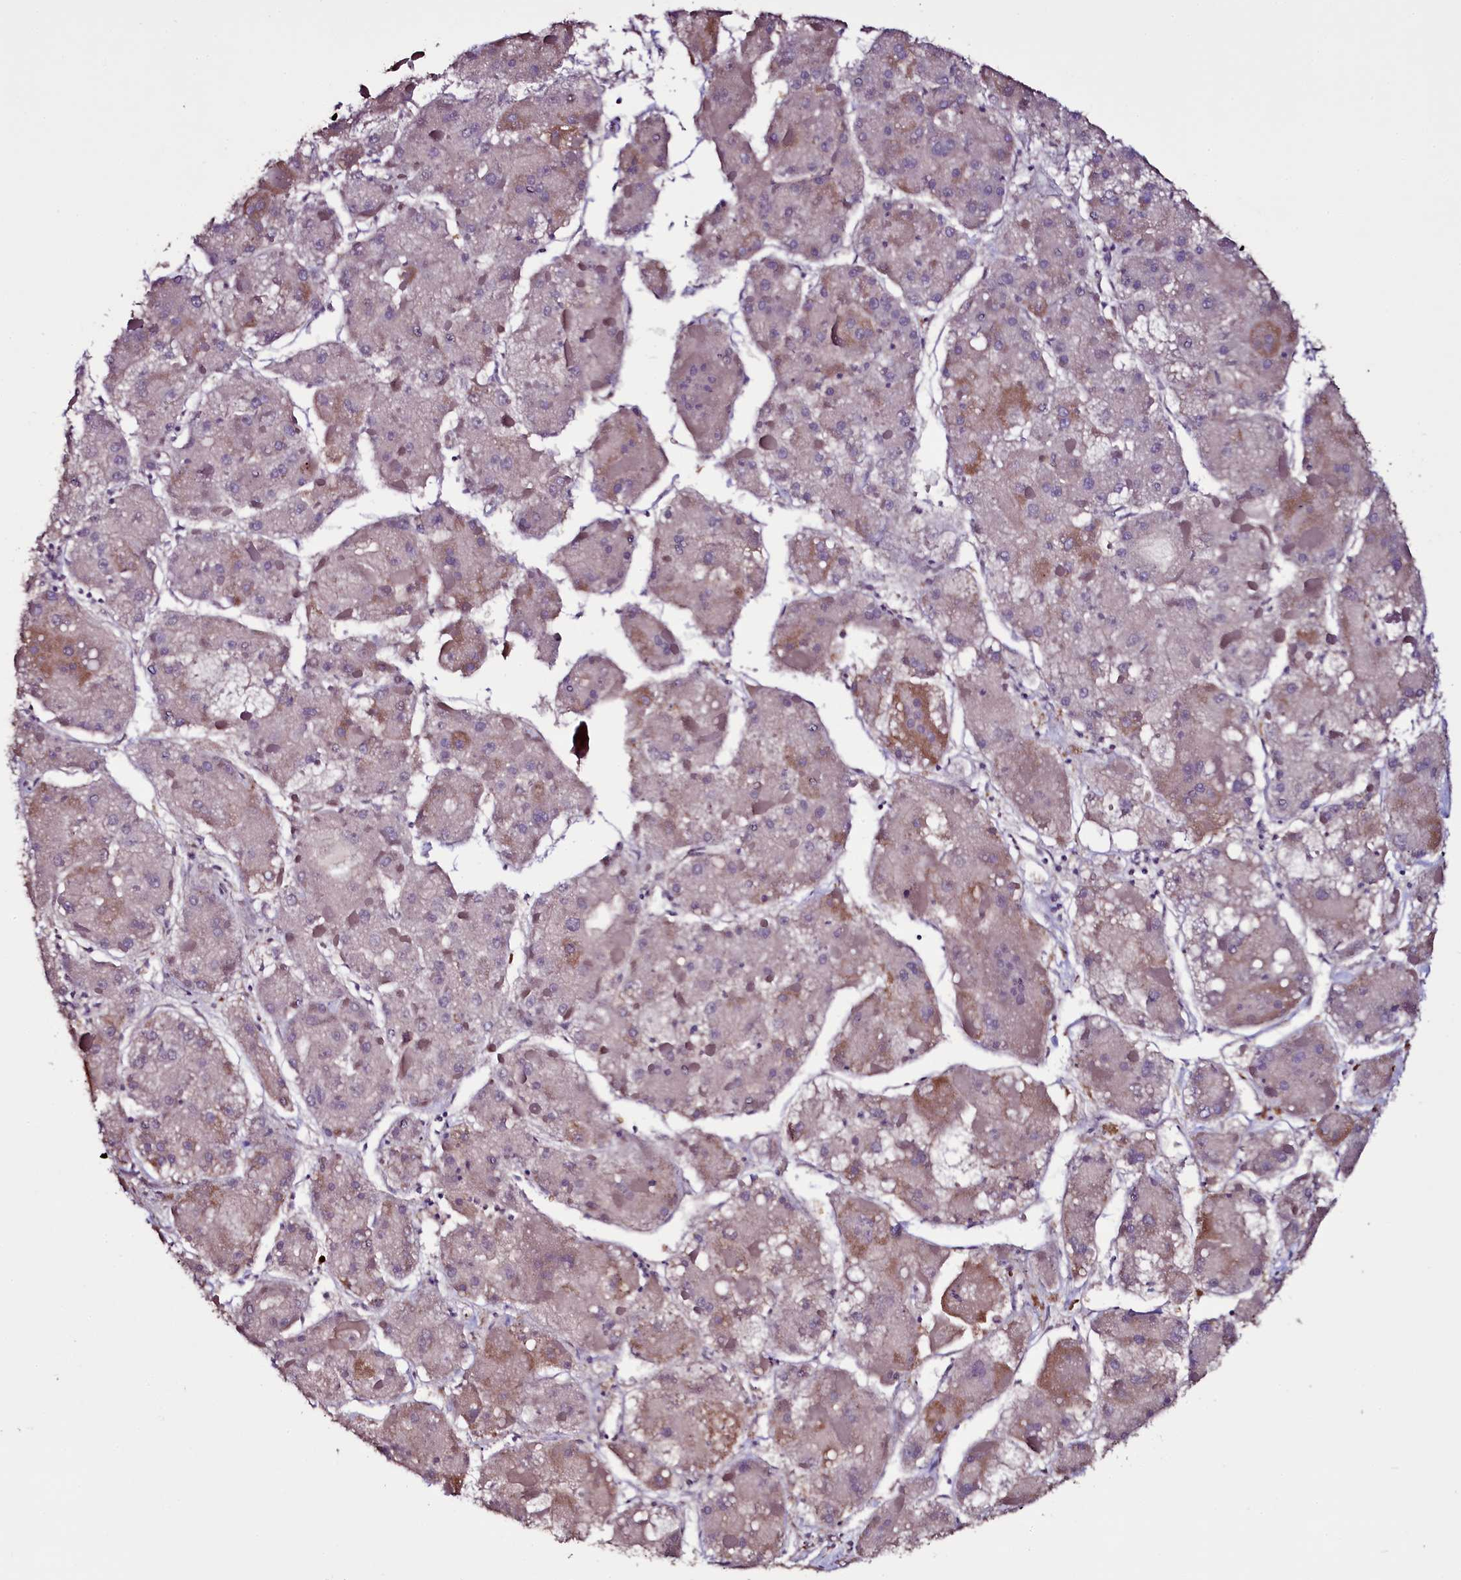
{"staining": {"intensity": "weak", "quantity": "<25%", "location": "cytoplasmic/membranous"}, "tissue": "liver cancer", "cell_type": "Tumor cells", "image_type": "cancer", "snomed": [{"axis": "morphology", "description": "Carcinoma, Hepatocellular, NOS"}, {"axis": "topography", "description": "Liver"}], "caption": "This histopathology image is of liver hepatocellular carcinoma stained with immunohistochemistry (IHC) to label a protein in brown with the nuclei are counter-stained blue. There is no expression in tumor cells. Nuclei are stained in blue.", "gene": "MEX3C", "patient": {"sex": "female", "age": 73}}